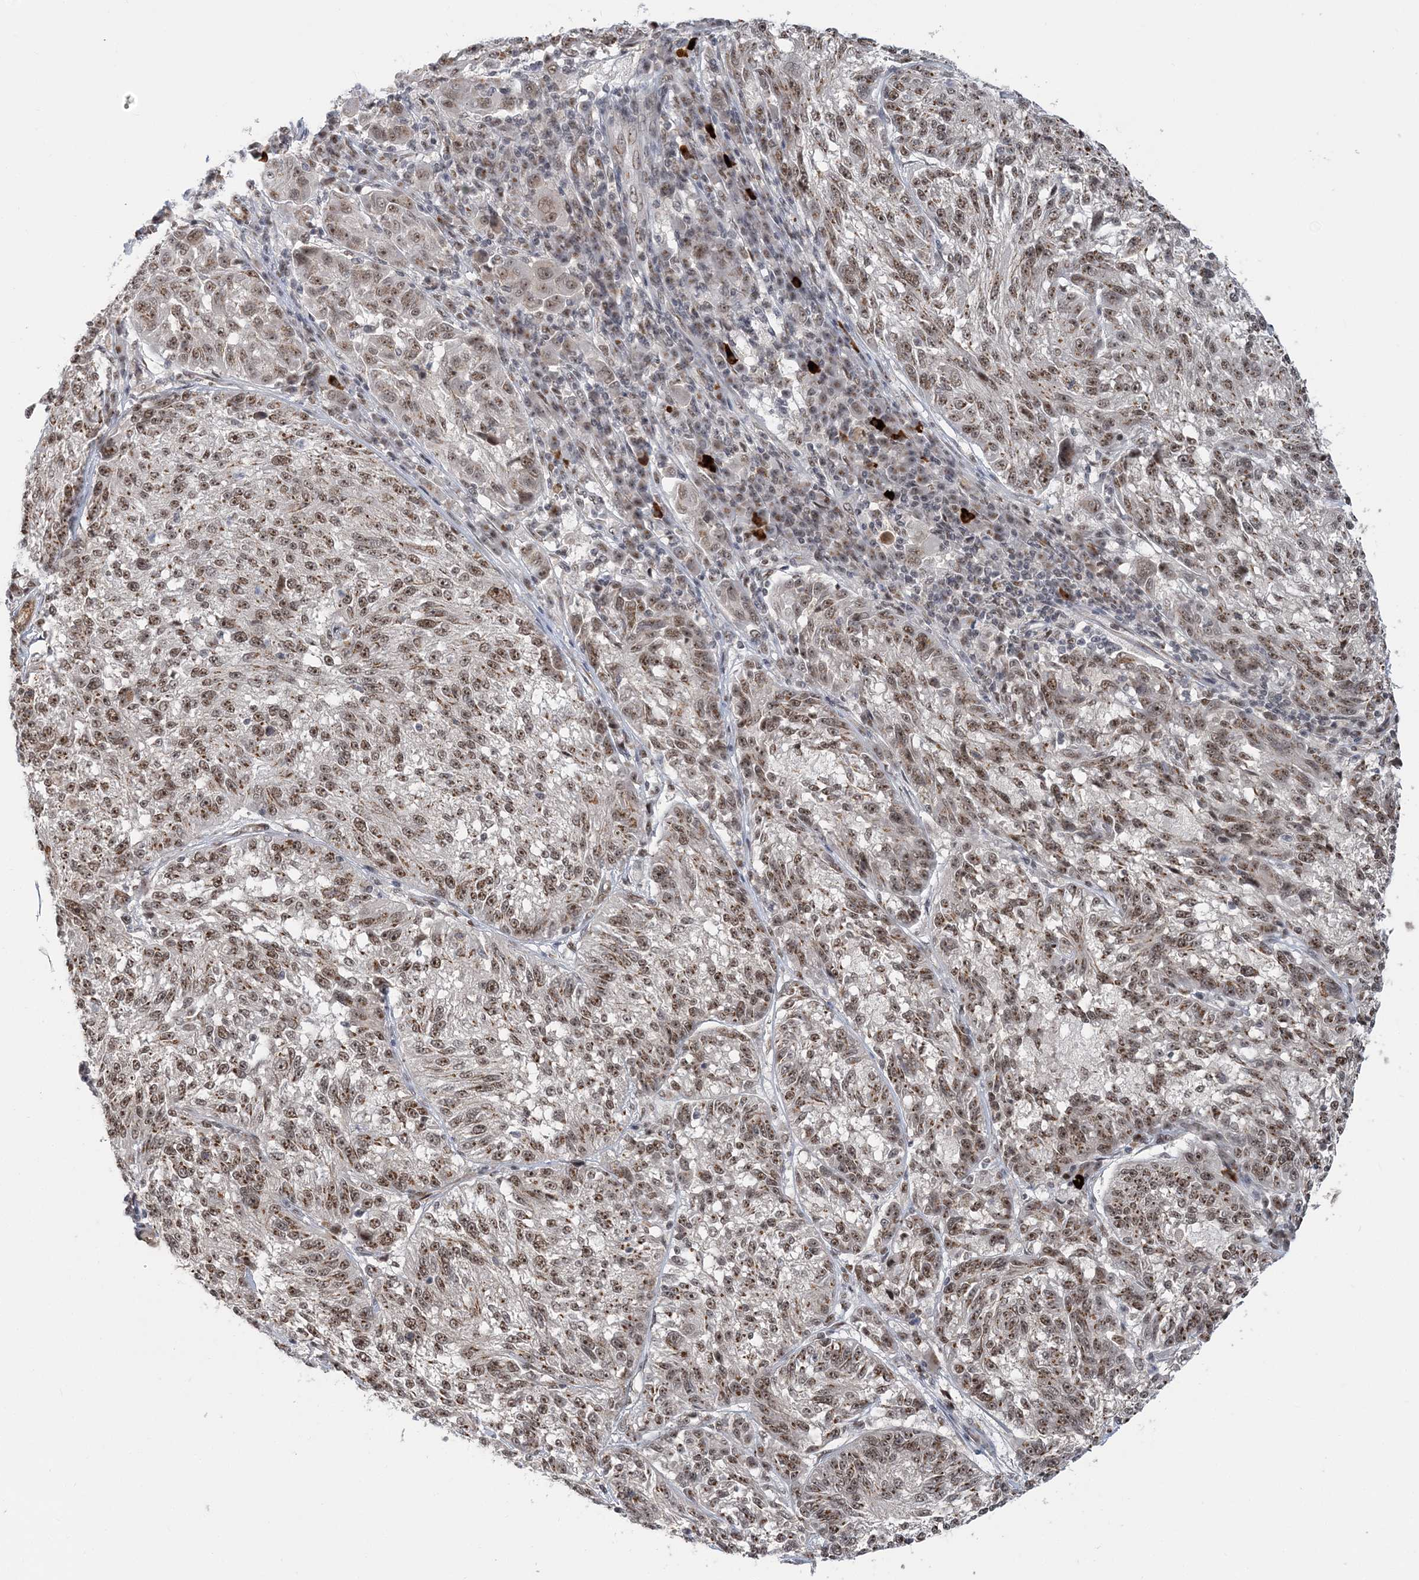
{"staining": {"intensity": "moderate", "quantity": ">75%", "location": "cytoplasmic/membranous,nuclear"}, "tissue": "melanoma", "cell_type": "Tumor cells", "image_type": "cancer", "snomed": [{"axis": "morphology", "description": "Malignant melanoma, NOS"}, {"axis": "topography", "description": "Skin"}], "caption": "IHC (DAB (3,3'-diaminobenzidine)) staining of human malignant melanoma reveals moderate cytoplasmic/membranous and nuclear protein staining in approximately >75% of tumor cells. (DAB IHC, brown staining for protein, blue staining for nuclei).", "gene": "PLRG1", "patient": {"sex": "male", "age": 53}}